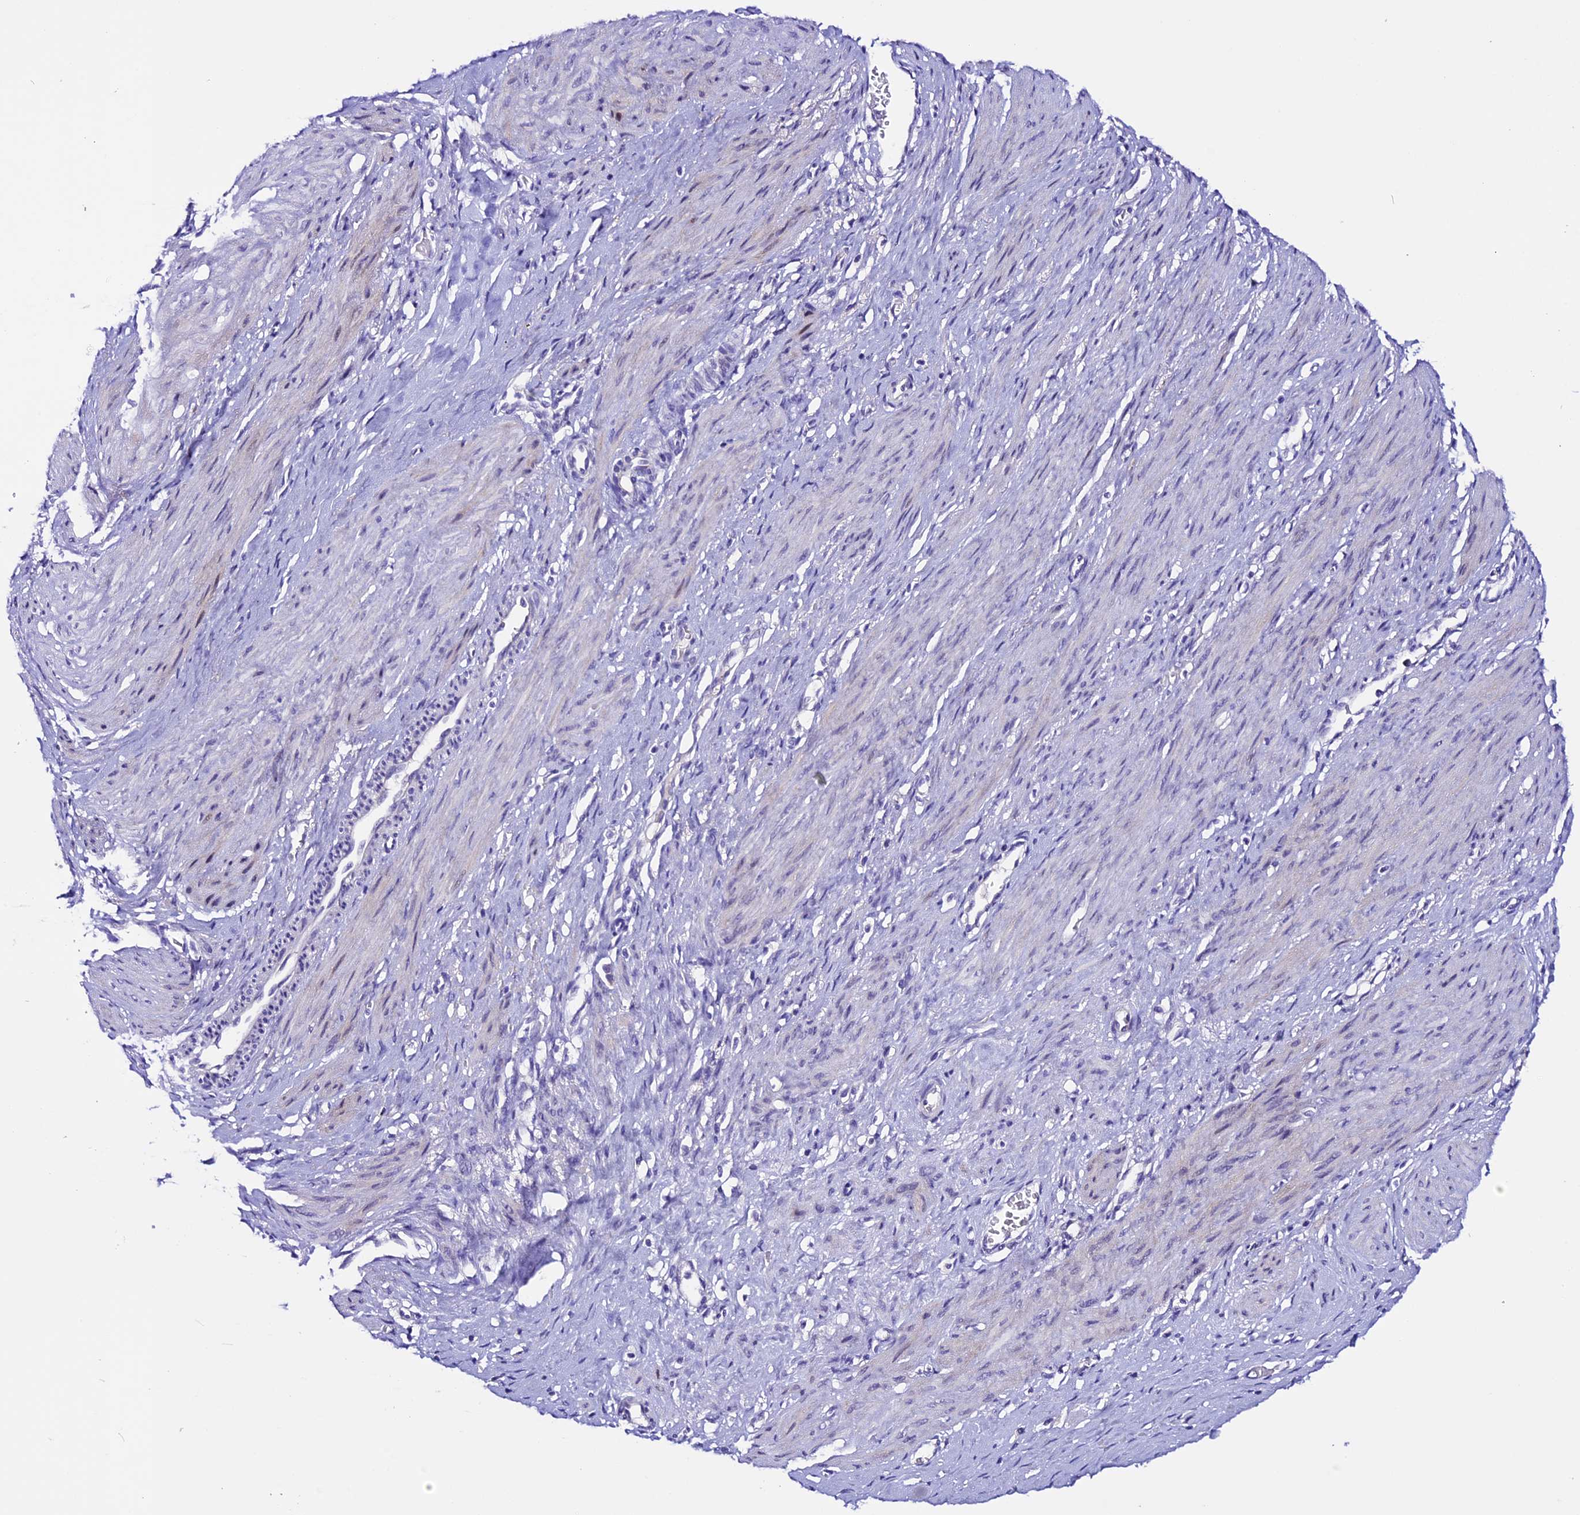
{"staining": {"intensity": "weak", "quantity": "<25%", "location": "cytoplasmic/membranous"}, "tissue": "smooth muscle", "cell_type": "Smooth muscle cells", "image_type": "normal", "snomed": [{"axis": "morphology", "description": "Normal tissue, NOS"}, {"axis": "topography", "description": "Endometrium"}], "caption": "DAB immunohistochemical staining of benign smooth muscle exhibits no significant positivity in smooth muscle cells. Nuclei are stained in blue.", "gene": "XKR7", "patient": {"sex": "female", "age": 33}}